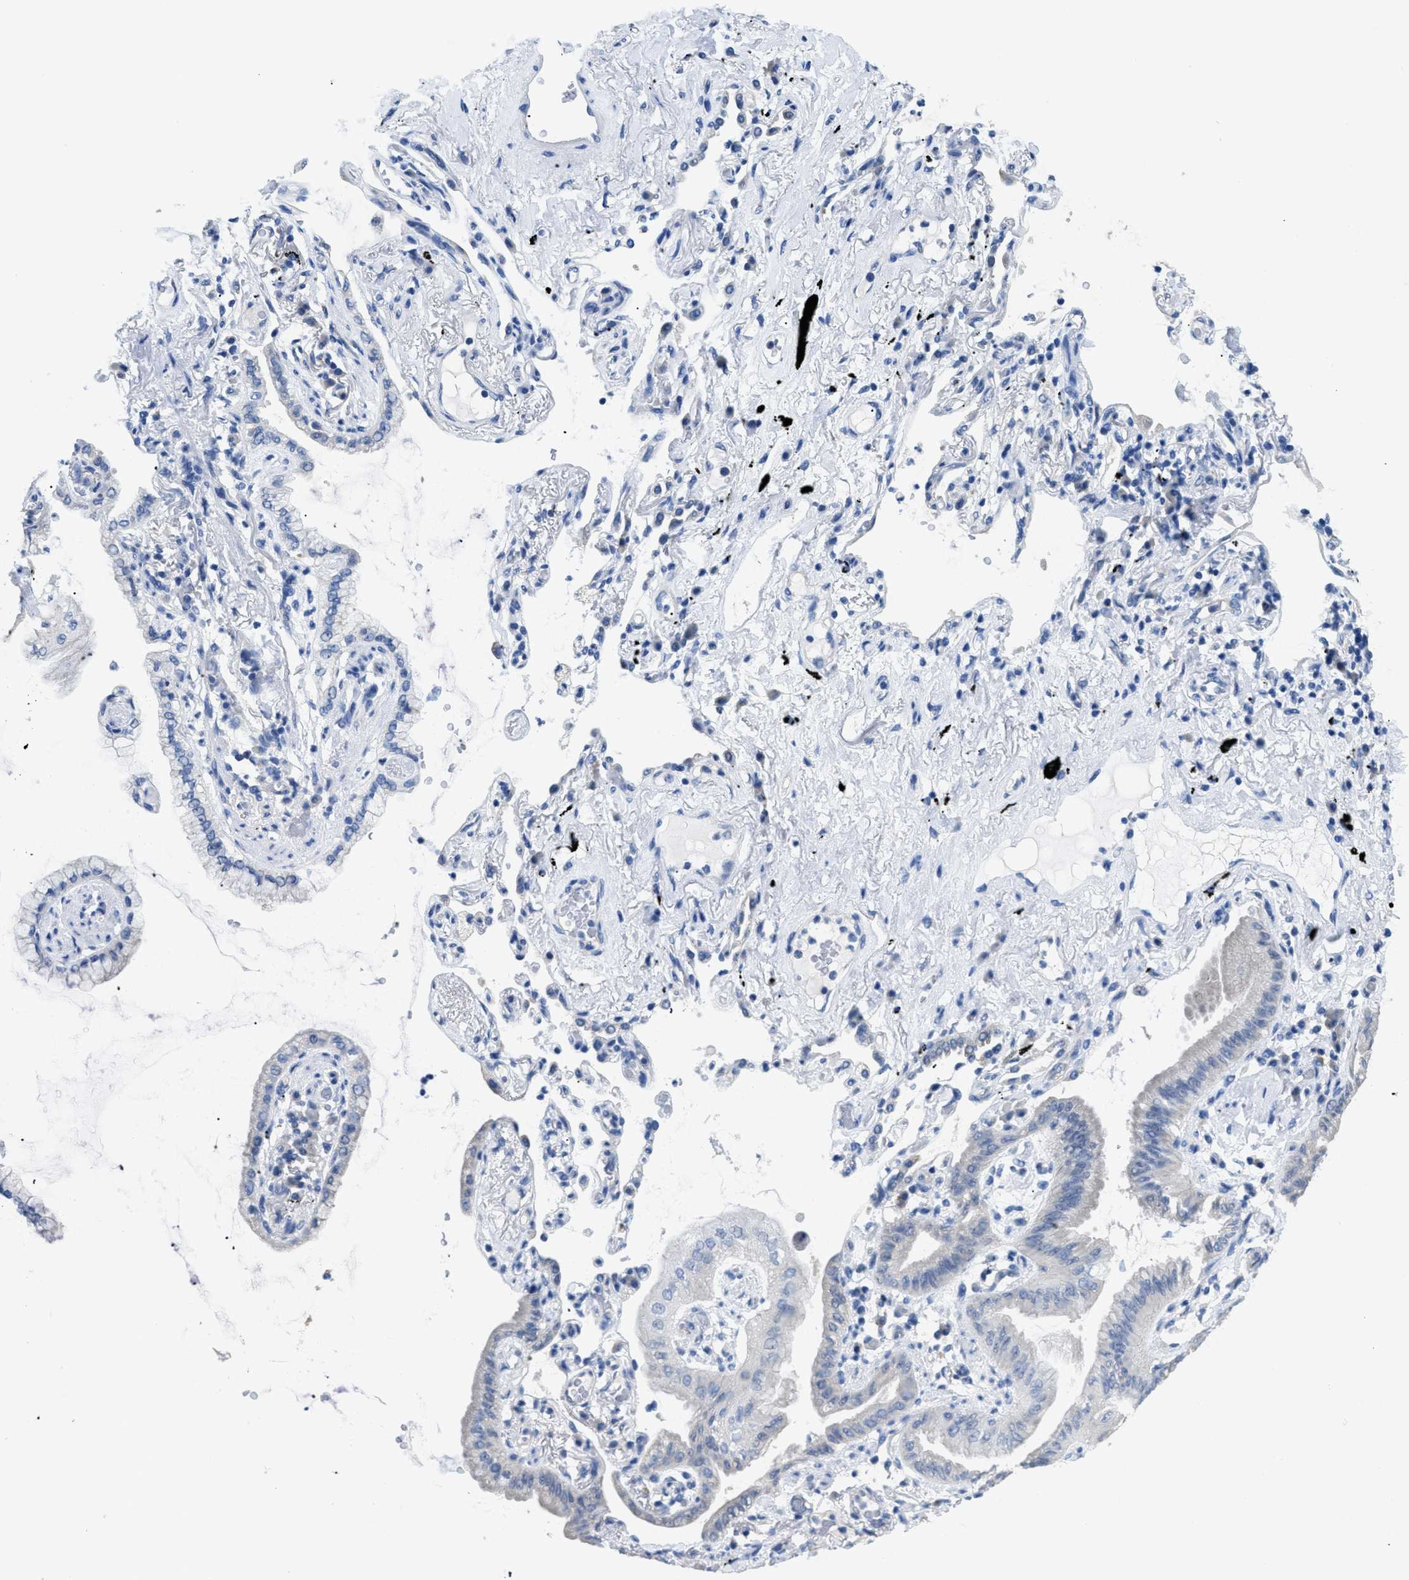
{"staining": {"intensity": "negative", "quantity": "none", "location": "none"}, "tissue": "lung cancer", "cell_type": "Tumor cells", "image_type": "cancer", "snomed": [{"axis": "morphology", "description": "Normal tissue, NOS"}, {"axis": "morphology", "description": "Adenocarcinoma, NOS"}, {"axis": "topography", "description": "Bronchus"}, {"axis": "topography", "description": "Lung"}], "caption": "Lung cancer (adenocarcinoma) was stained to show a protein in brown. There is no significant staining in tumor cells.", "gene": "APOBEC2", "patient": {"sex": "female", "age": 70}}